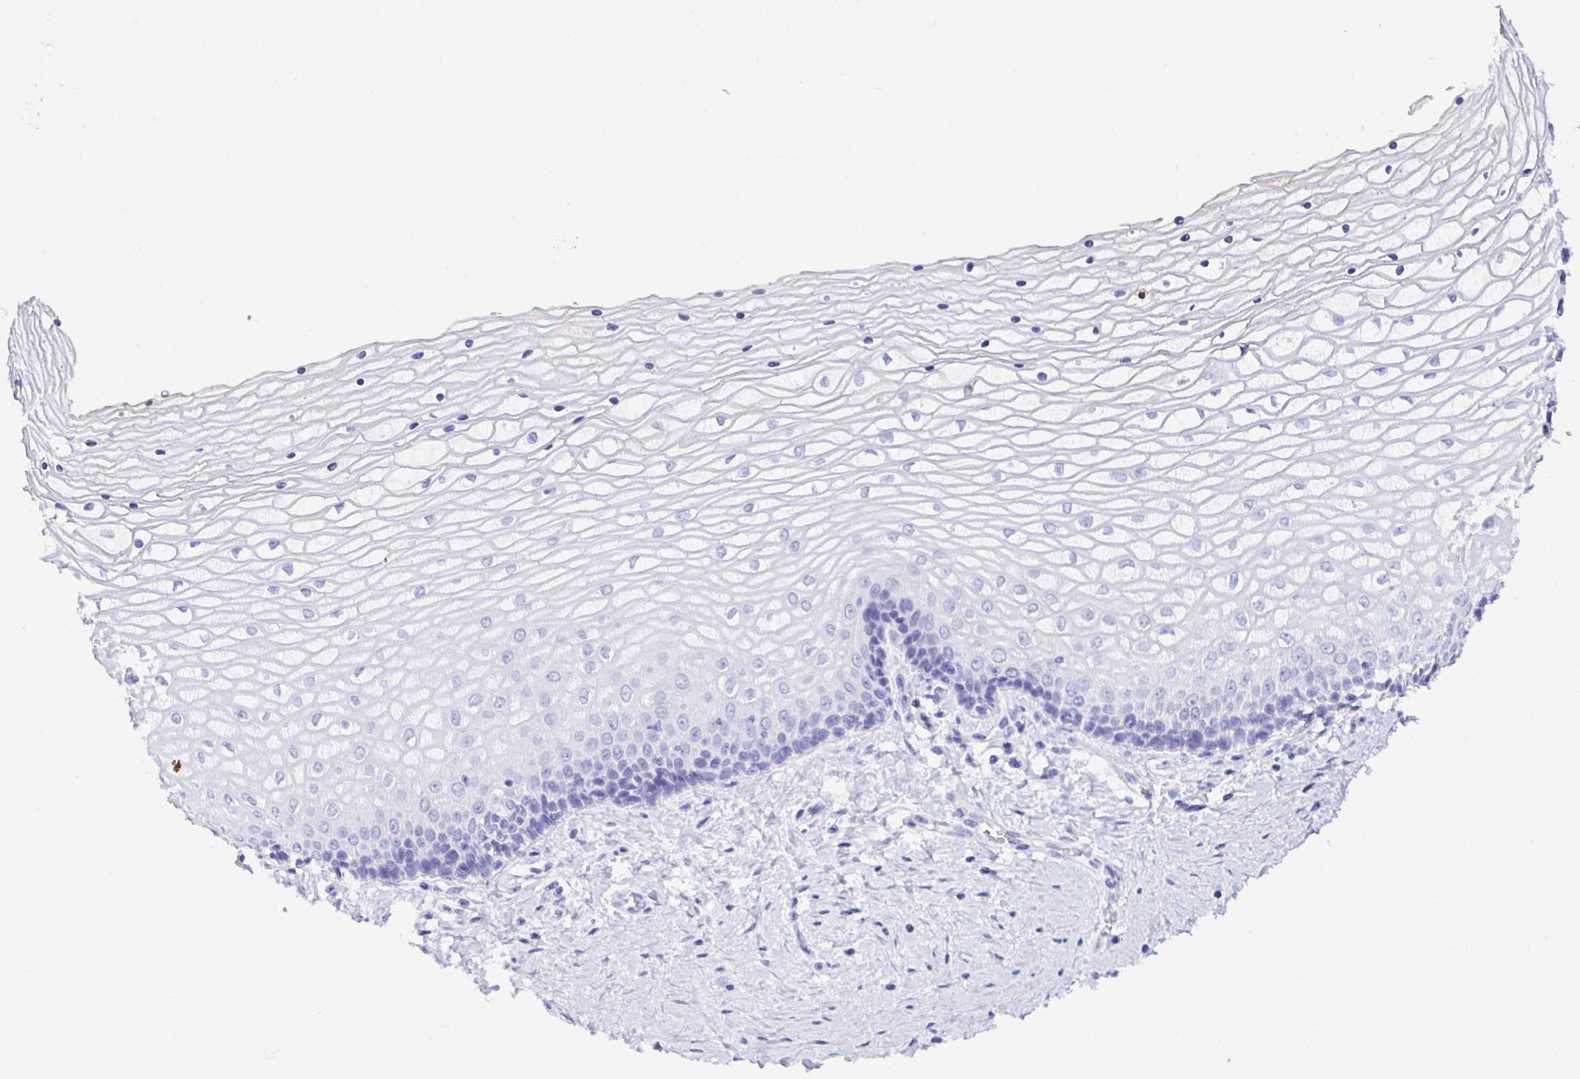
{"staining": {"intensity": "weak", "quantity": "<25%", "location": "cytoplasmic/membranous"}, "tissue": "vagina", "cell_type": "Squamous epithelial cells", "image_type": "normal", "snomed": [{"axis": "morphology", "description": "Normal tissue, NOS"}, {"axis": "topography", "description": "Vagina"}], "caption": "A histopathology image of human vagina is negative for staining in squamous epithelial cells.", "gene": "BACE2", "patient": {"sex": "female", "age": 45}}